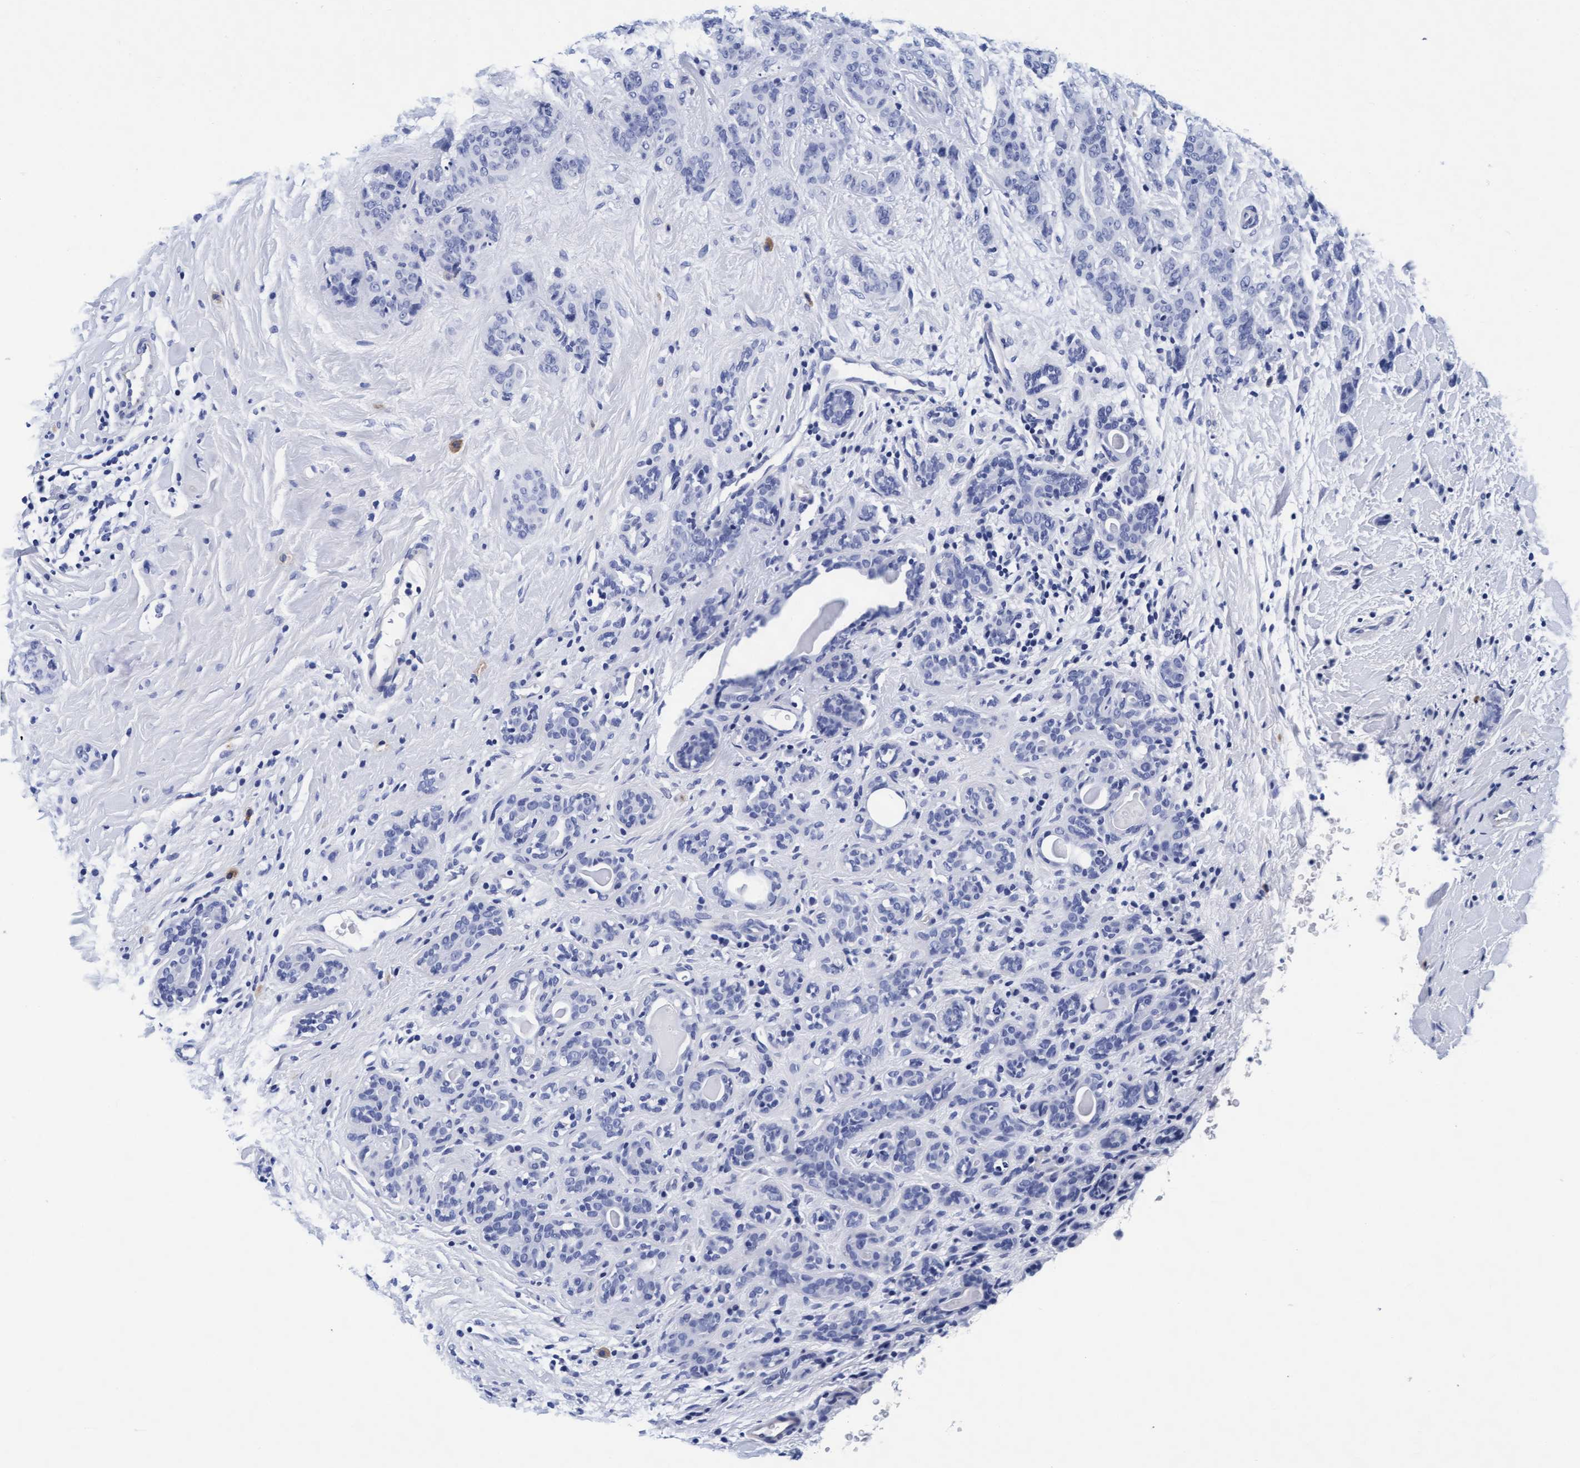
{"staining": {"intensity": "negative", "quantity": "none", "location": "none"}, "tissue": "breast cancer", "cell_type": "Tumor cells", "image_type": "cancer", "snomed": [{"axis": "morphology", "description": "Normal tissue, NOS"}, {"axis": "morphology", "description": "Duct carcinoma"}, {"axis": "topography", "description": "Breast"}], "caption": "An image of human breast cancer is negative for staining in tumor cells.", "gene": "ARSG", "patient": {"sex": "female", "age": 40}}